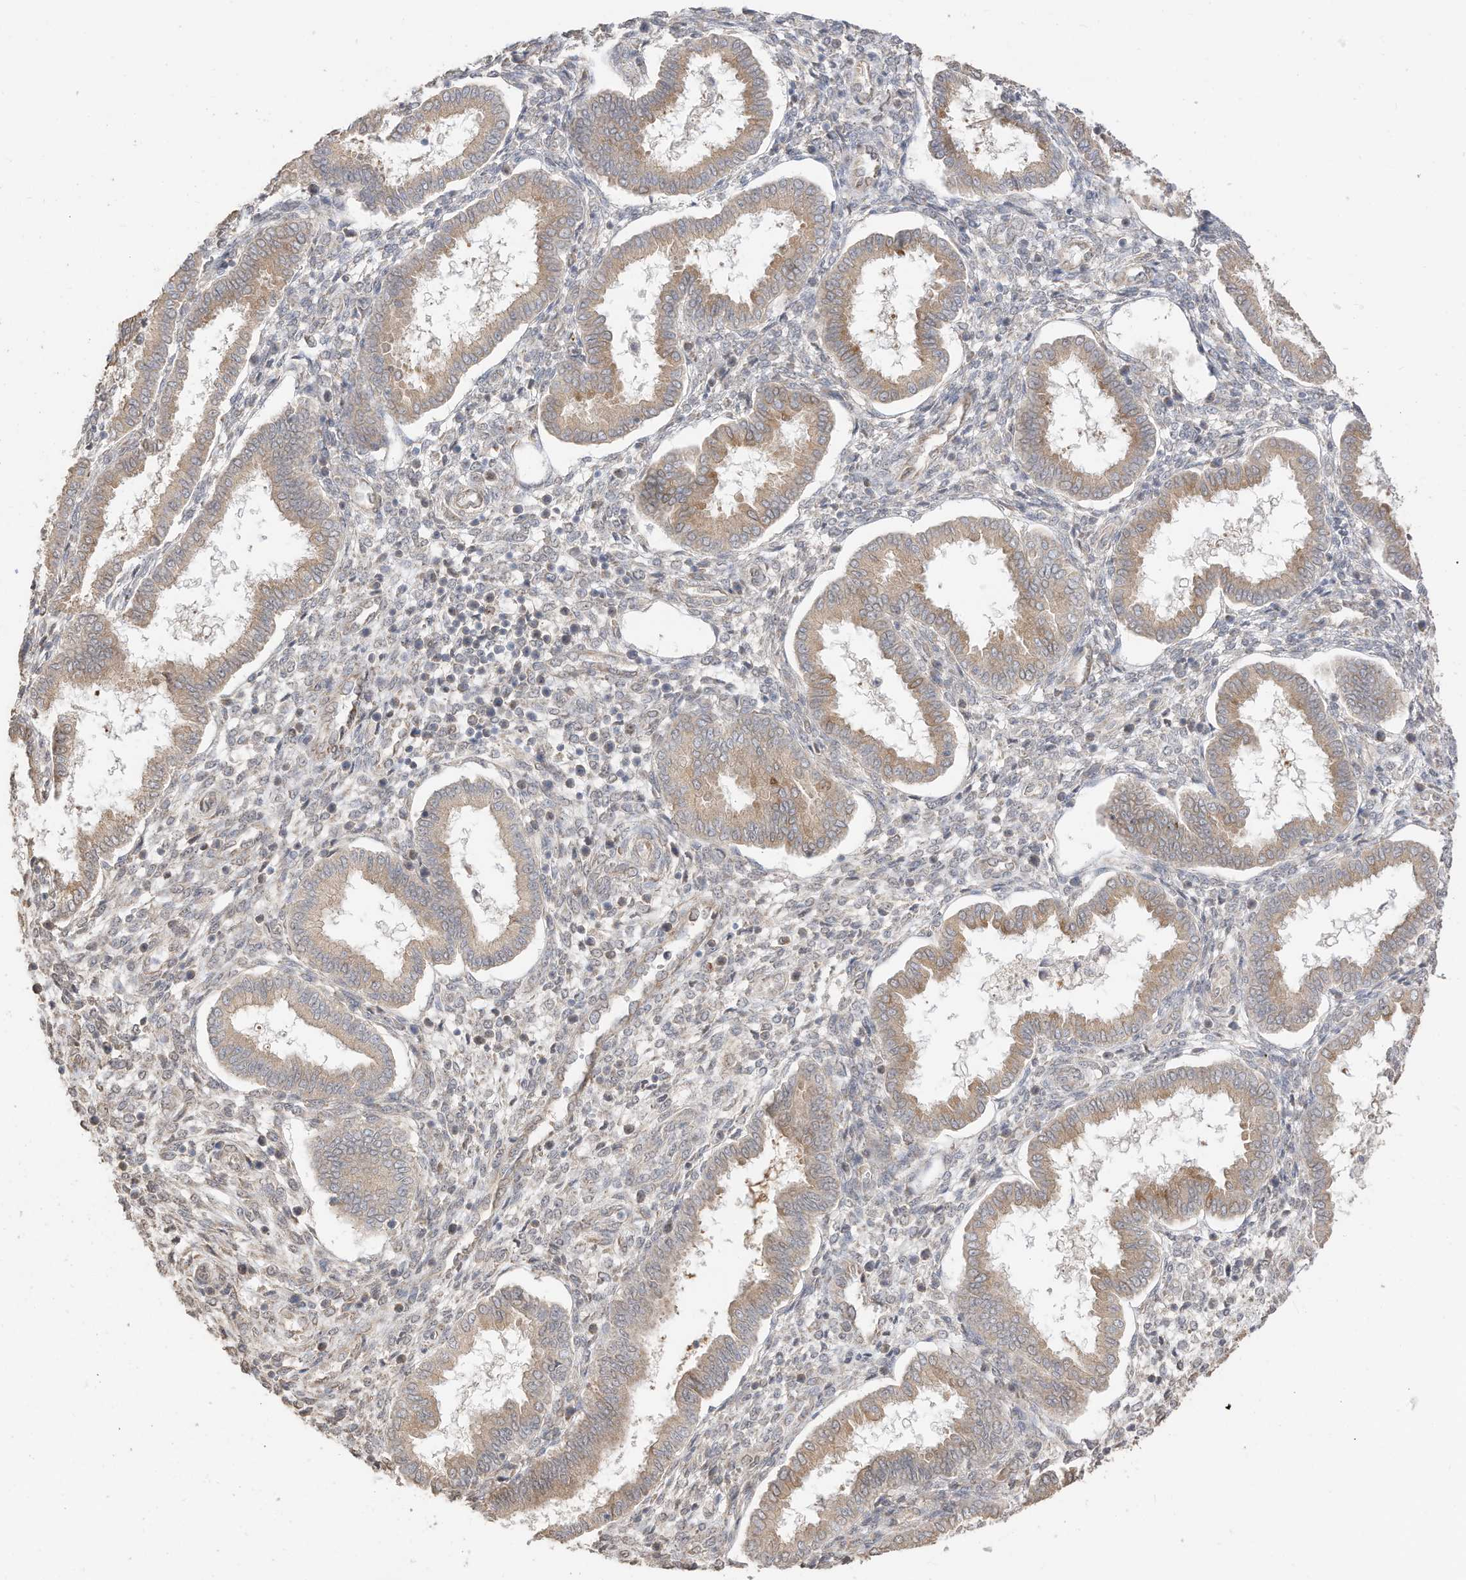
{"staining": {"intensity": "weak", "quantity": "<25%", "location": "cytoplasmic/membranous"}, "tissue": "endometrium", "cell_type": "Cells in endometrial stroma", "image_type": "normal", "snomed": [{"axis": "morphology", "description": "Normal tissue, NOS"}, {"axis": "topography", "description": "Endometrium"}], "caption": "This is a histopathology image of immunohistochemistry staining of benign endometrium, which shows no positivity in cells in endometrial stroma. (Brightfield microscopy of DAB (3,3'-diaminobenzidine) immunohistochemistry (IHC) at high magnification).", "gene": "CAGE1", "patient": {"sex": "female", "age": 24}}